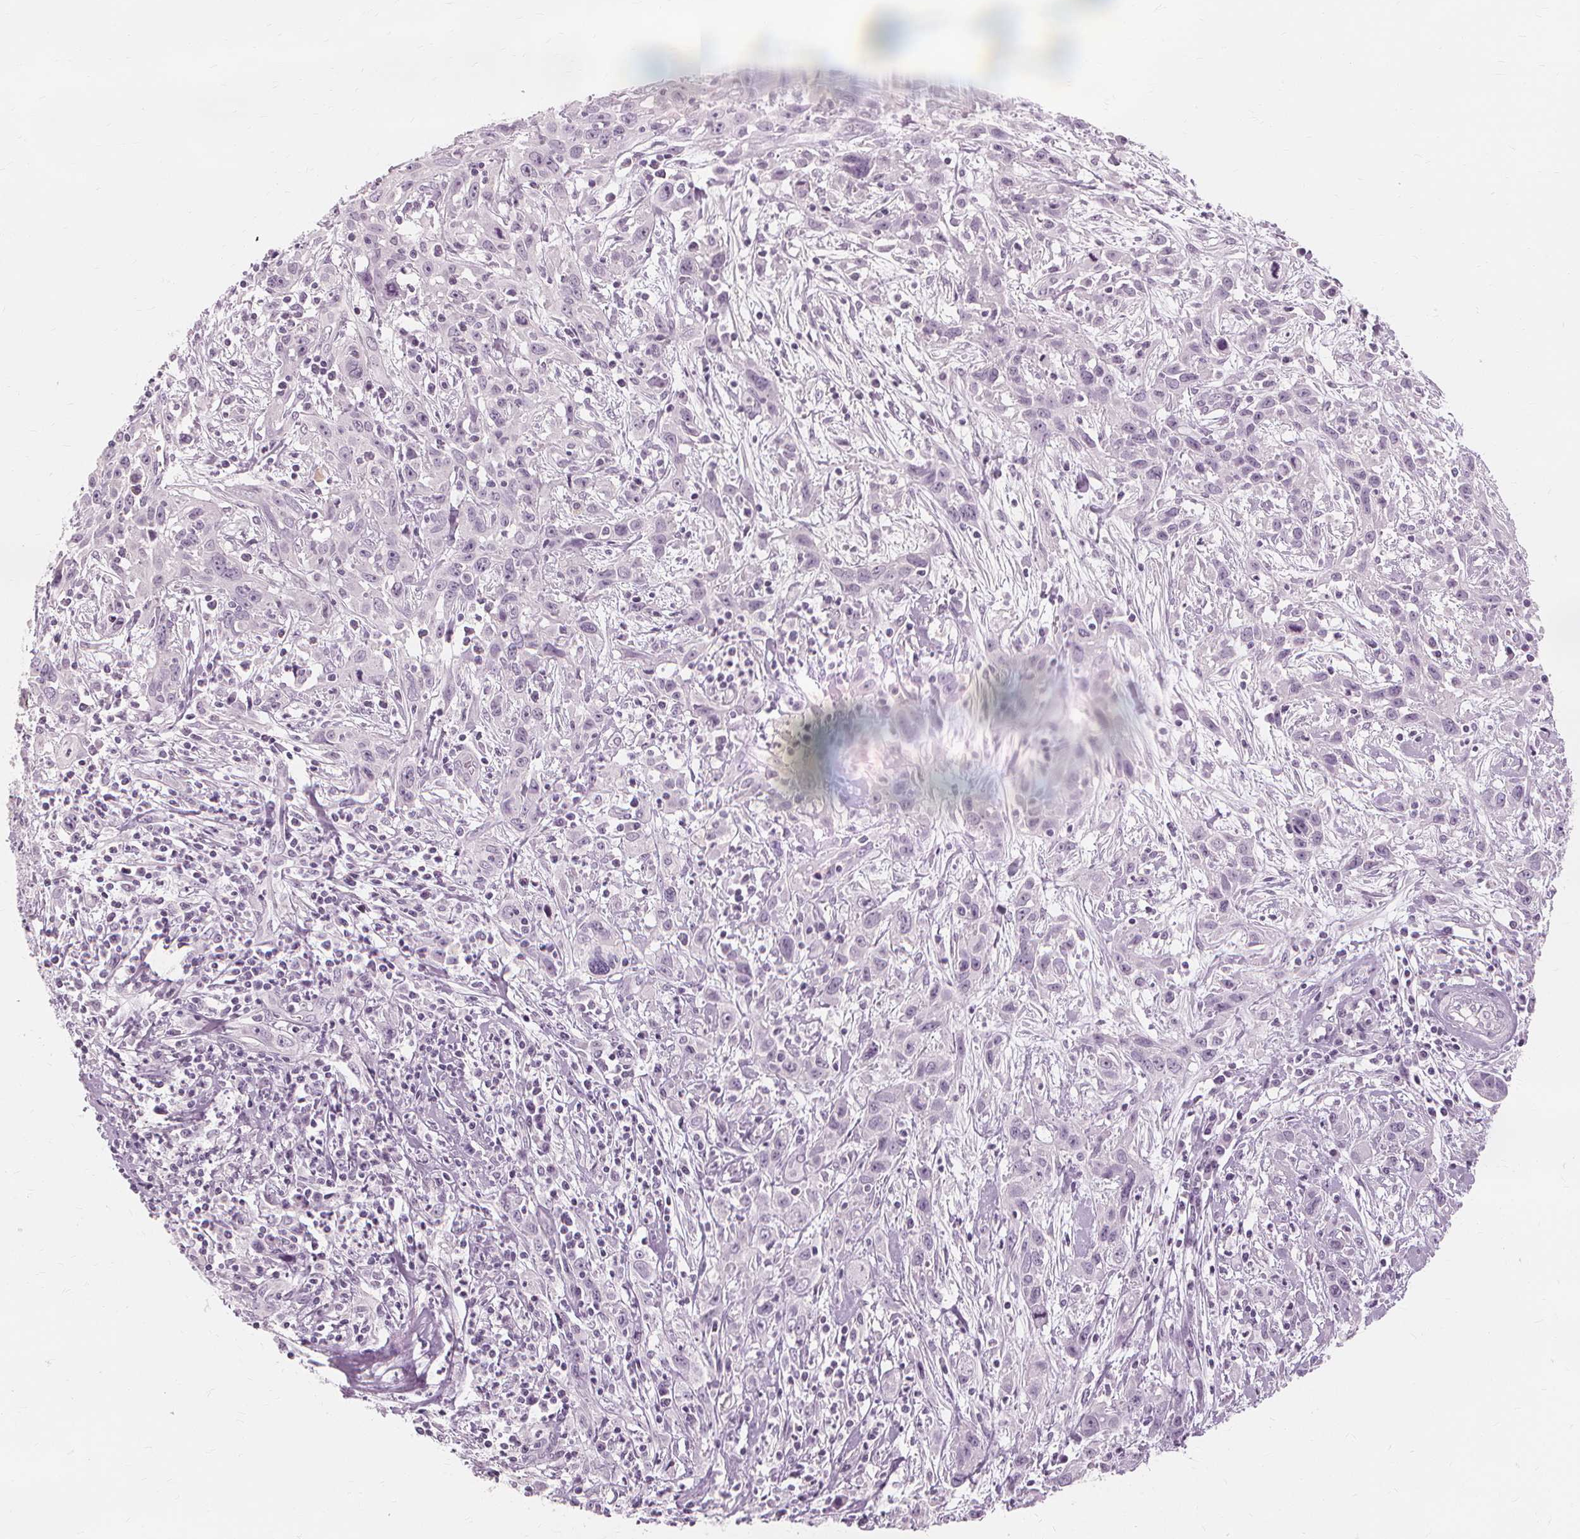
{"staining": {"intensity": "negative", "quantity": "none", "location": "none"}, "tissue": "cervical cancer", "cell_type": "Tumor cells", "image_type": "cancer", "snomed": [{"axis": "morphology", "description": "Squamous cell carcinoma, NOS"}, {"axis": "topography", "description": "Cervix"}], "caption": "Tumor cells are negative for brown protein staining in cervical cancer.", "gene": "MUC12", "patient": {"sex": "female", "age": 38}}